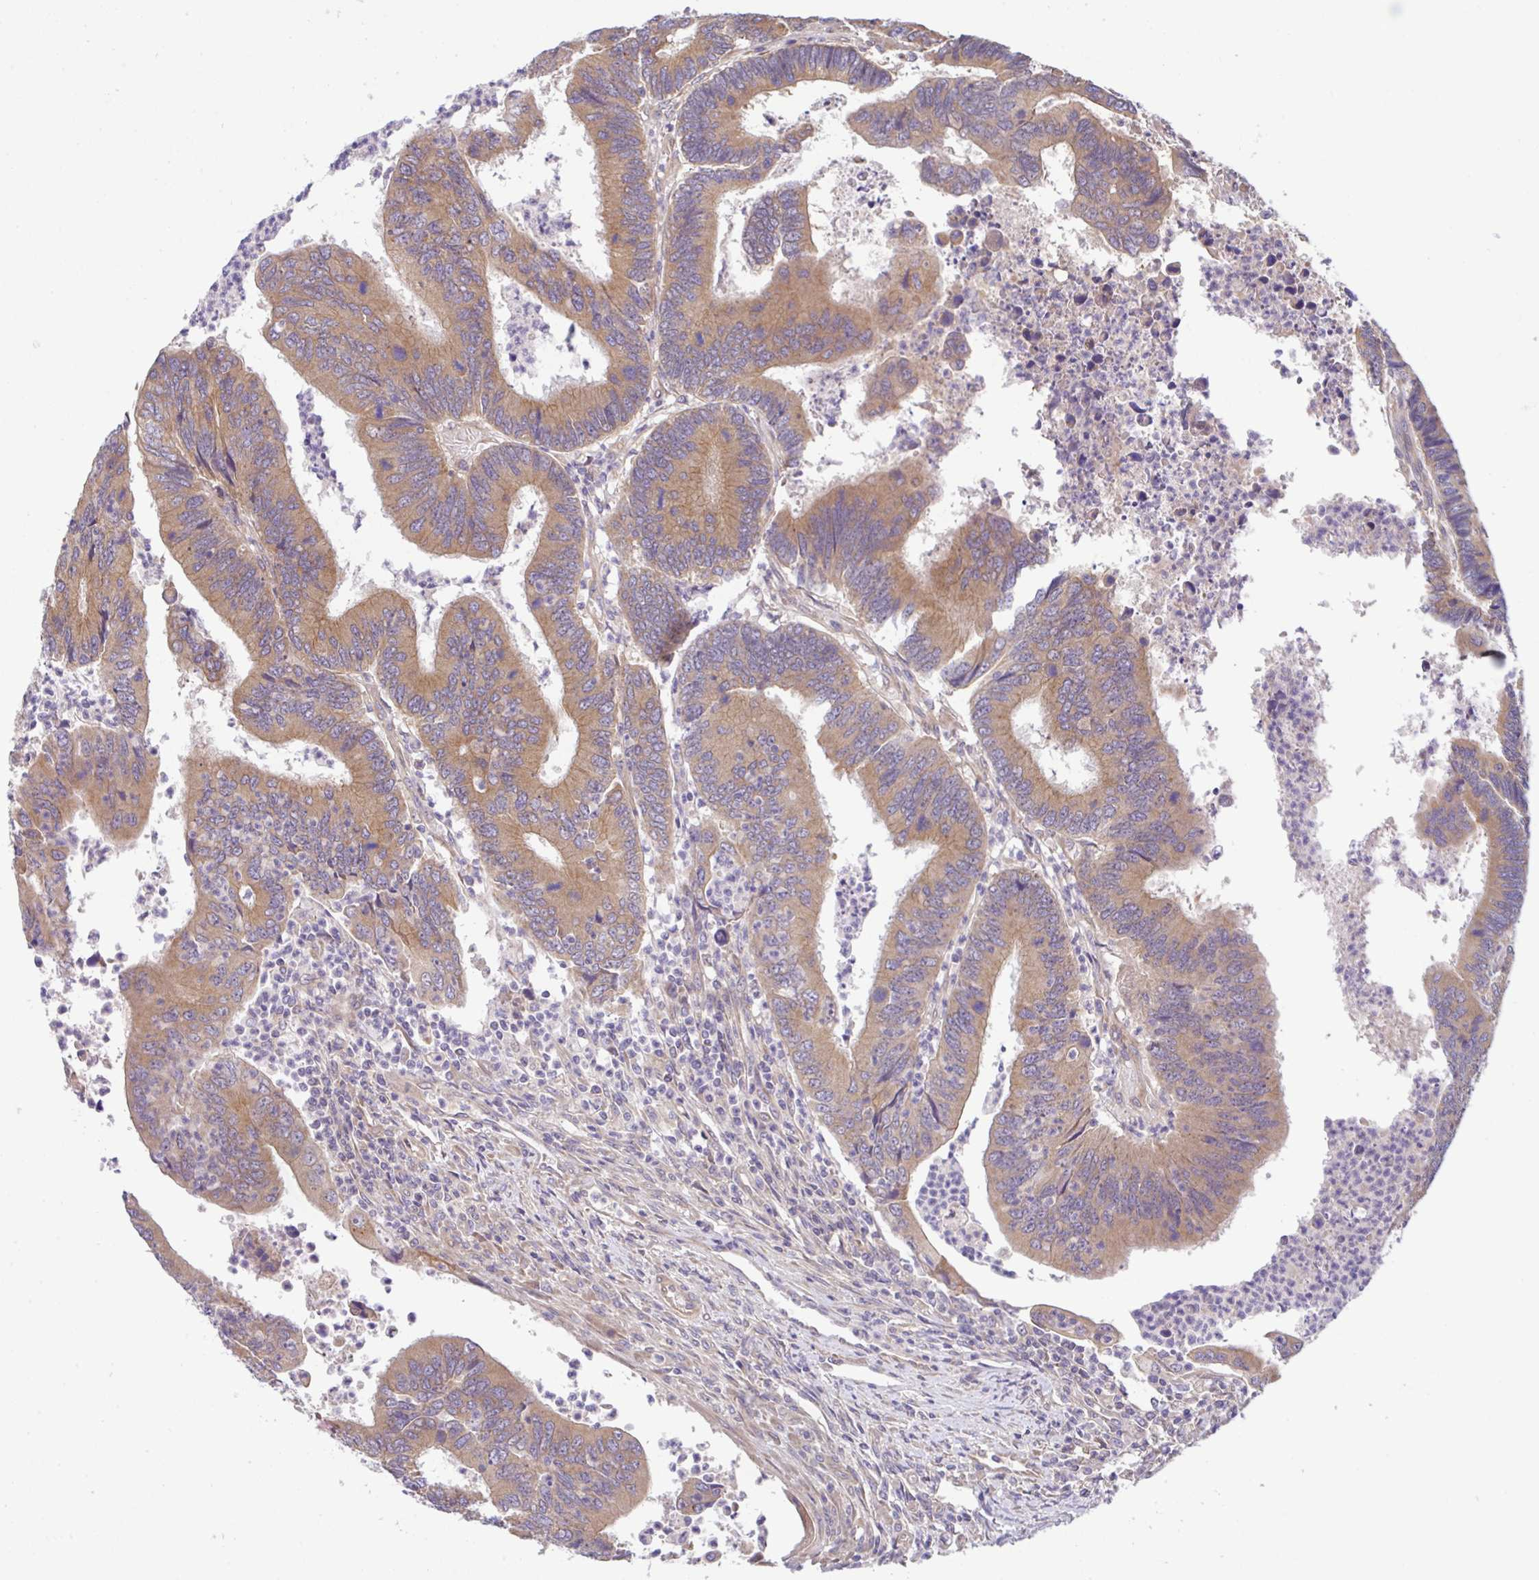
{"staining": {"intensity": "moderate", "quantity": ">75%", "location": "cytoplasmic/membranous"}, "tissue": "colorectal cancer", "cell_type": "Tumor cells", "image_type": "cancer", "snomed": [{"axis": "morphology", "description": "Adenocarcinoma, NOS"}, {"axis": "topography", "description": "Colon"}], "caption": "This is an image of IHC staining of colorectal adenocarcinoma, which shows moderate expression in the cytoplasmic/membranous of tumor cells.", "gene": "UBE4A", "patient": {"sex": "female", "age": 67}}